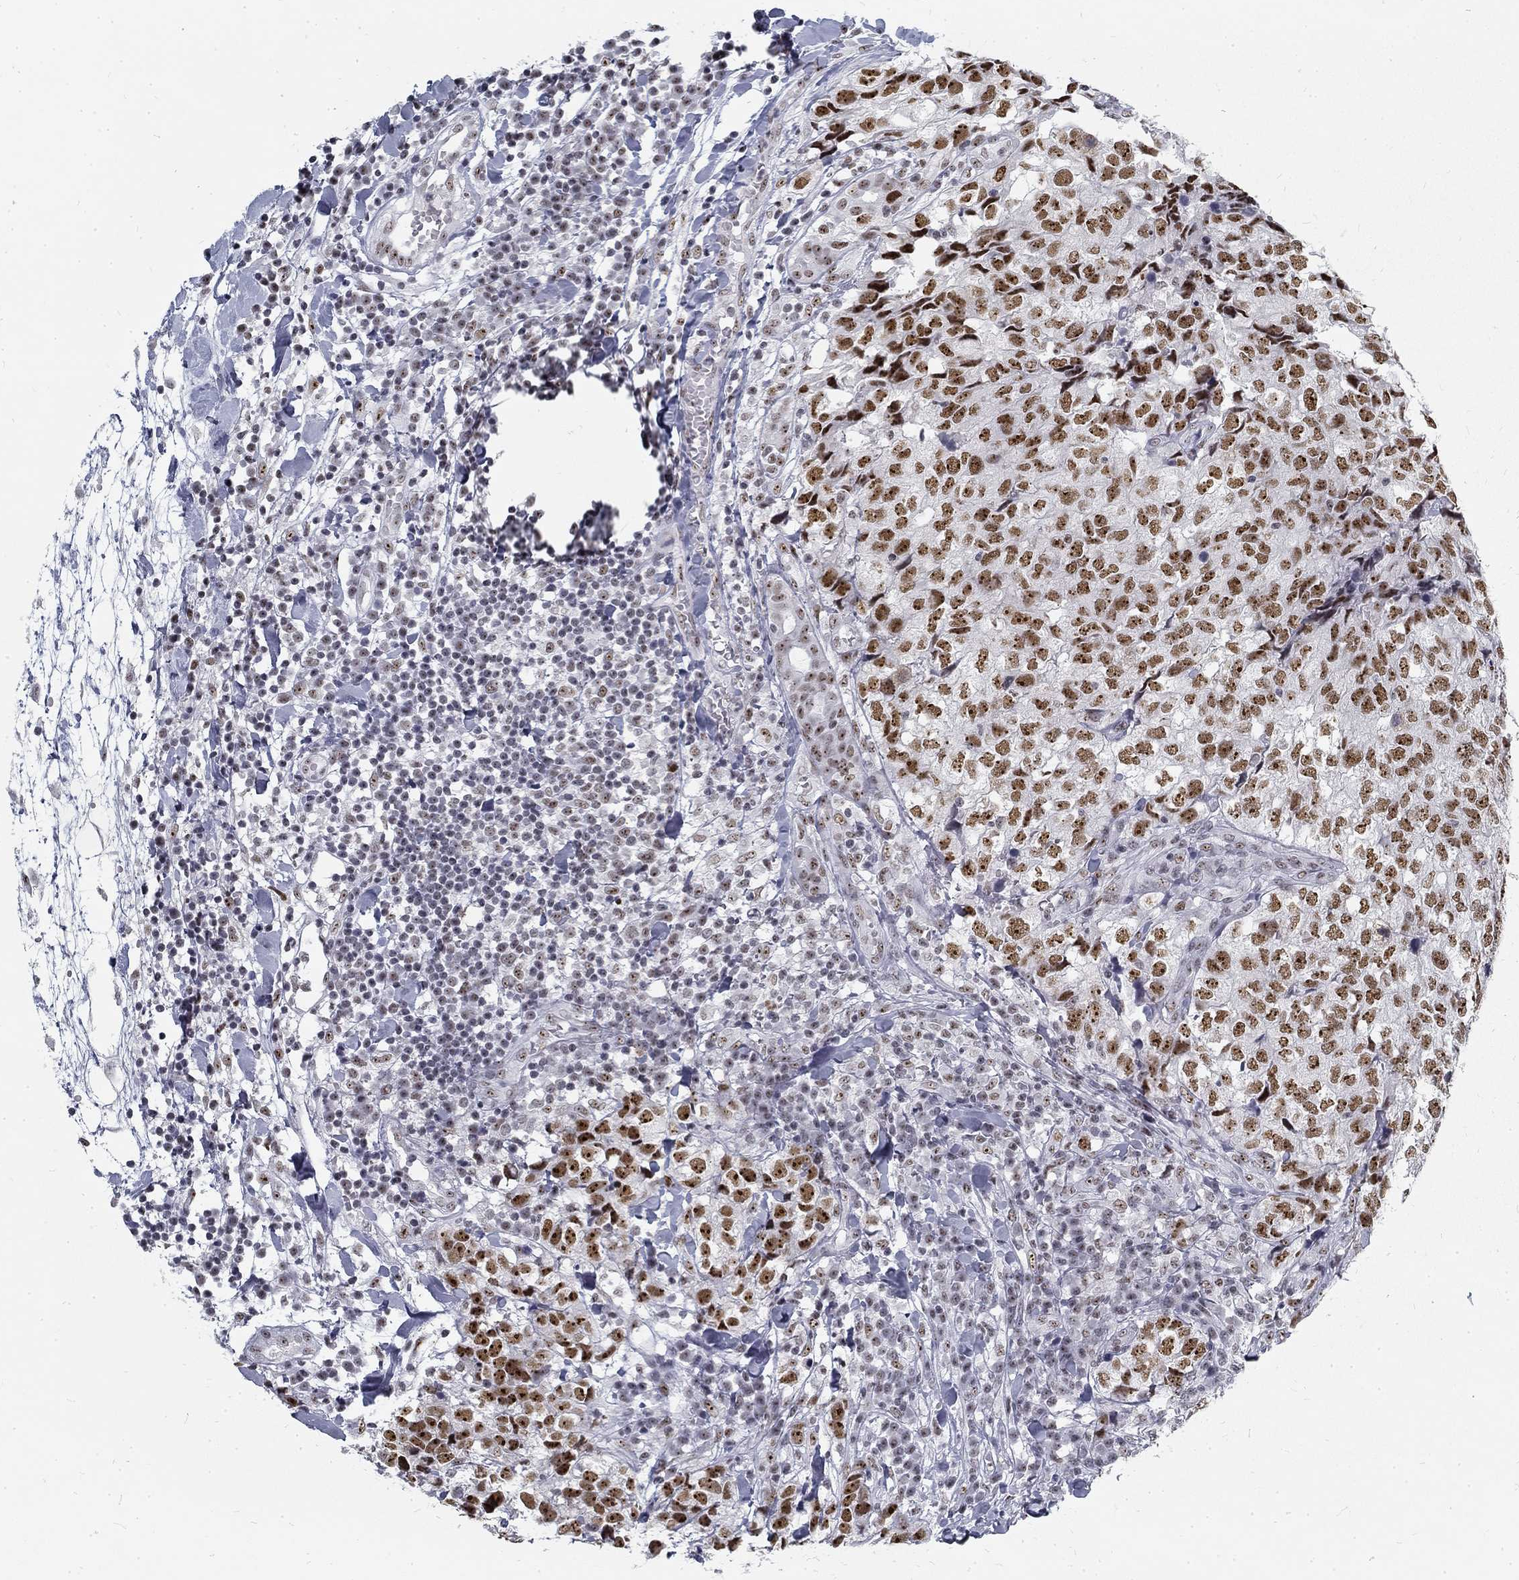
{"staining": {"intensity": "moderate", "quantity": ">75%", "location": "nuclear"}, "tissue": "breast cancer", "cell_type": "Tumor cells", "image_type": "cancer", "snomed": [{"axis": "morphology", "description": "Duct carcinoma"}, {"axis": "topography", "description": "Breast"}], "caption": "Immunohistochemical staining of breast infiltrating ductal carcinoma shows medium levels of moderate nuclear protein expression in about >75% of tumor cells.", "gene": "SNORC", "patient": {"sex": "female", "age": 30}}